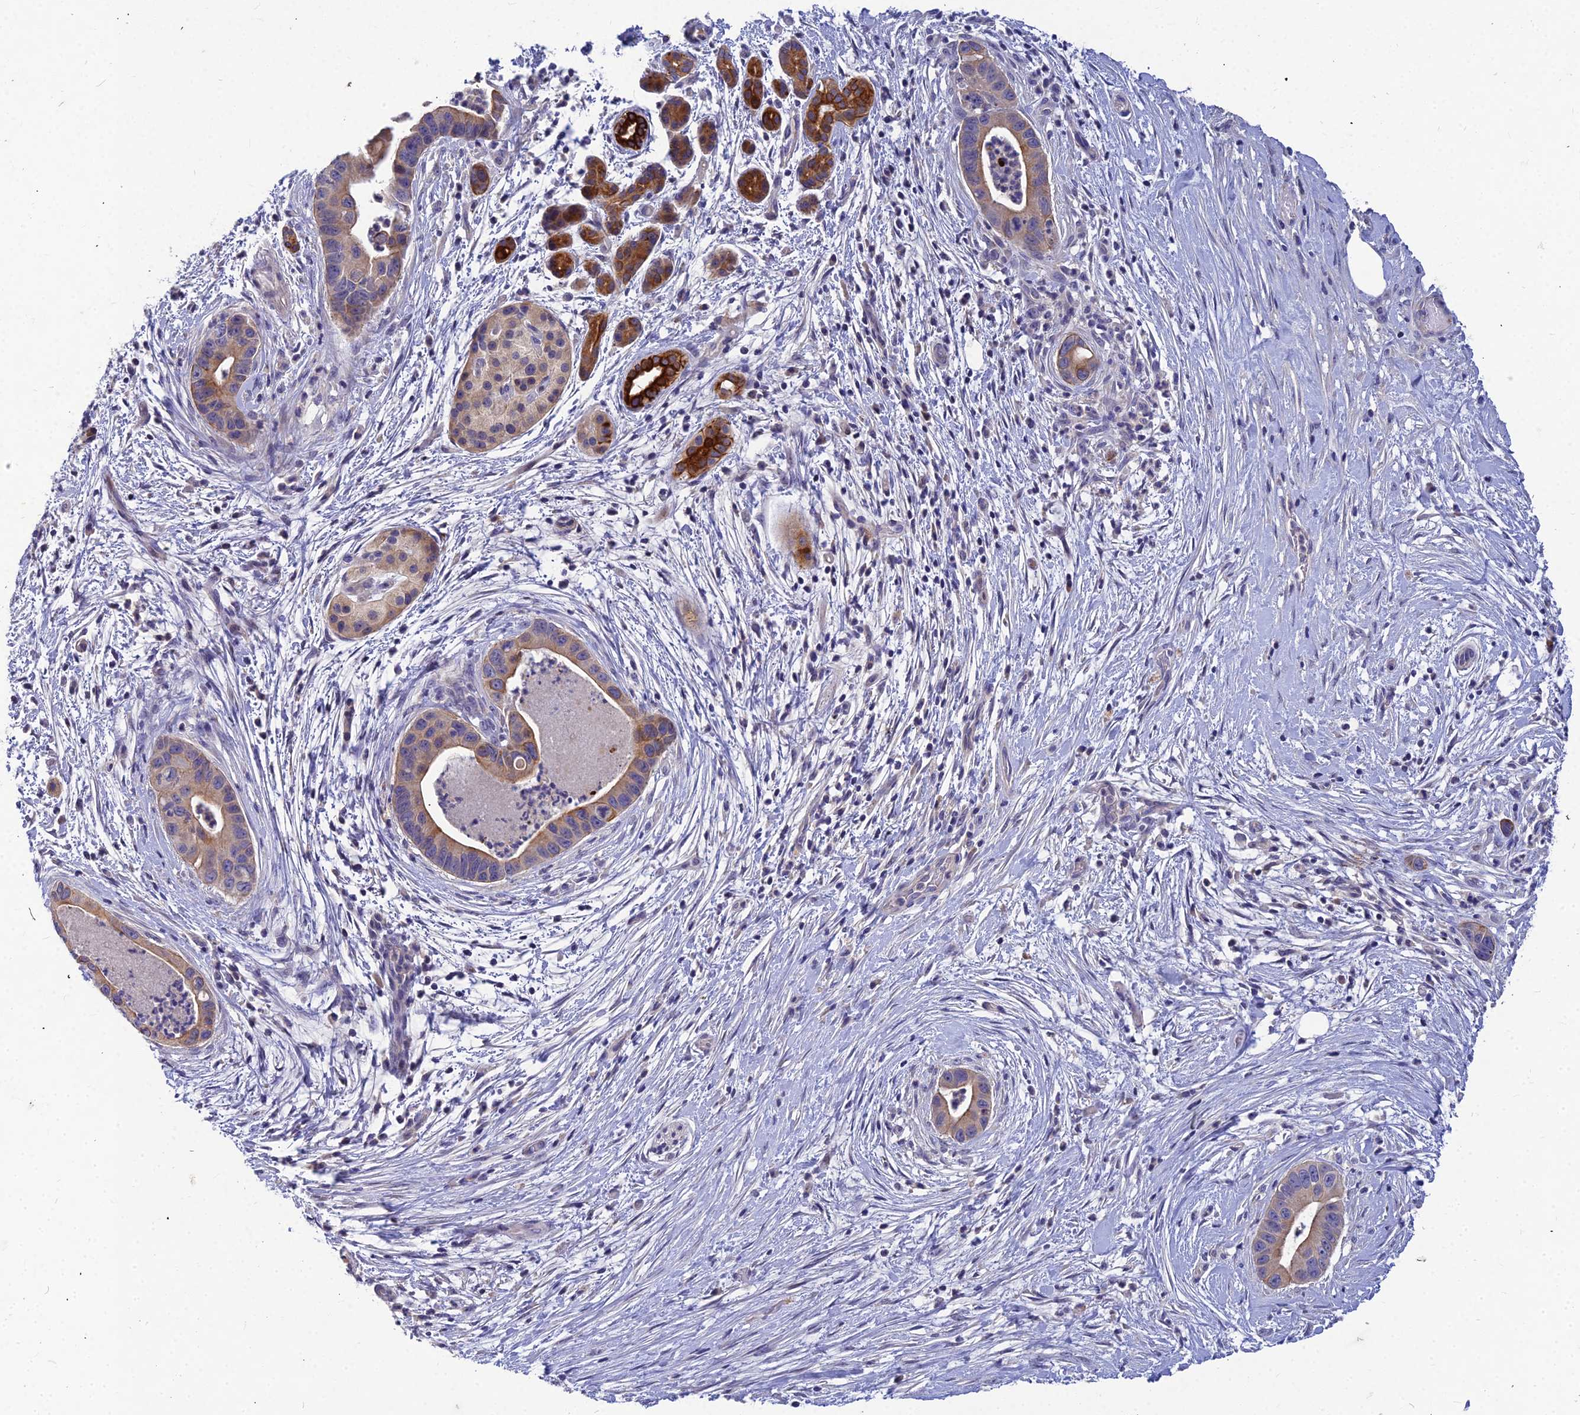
{"staining": {"intensity": "moderate", "quantity": "25%-75%", "location": "cytoplasmic/membranous"}, "tissue": "pancreatic cancer", "cell_type": "Tumor cells", "image_type": "cancer", "snomed": [{"axis": "morphology", "description": "Adenocarcinoma, NOS"}, {"axis": "topography", "description": "Pancreas"}], "caption": "DAB (3,3'-diaminobenzidine) immunohistochemical staining of pancreatic cancer (adenocarcinoma) demonstrates moderate cytoplasmic/membranous protein staining in about 25%-75% of tumor cells.", "gene": "DMRTA1", "patient": {"sex": "male", "age": 73}}